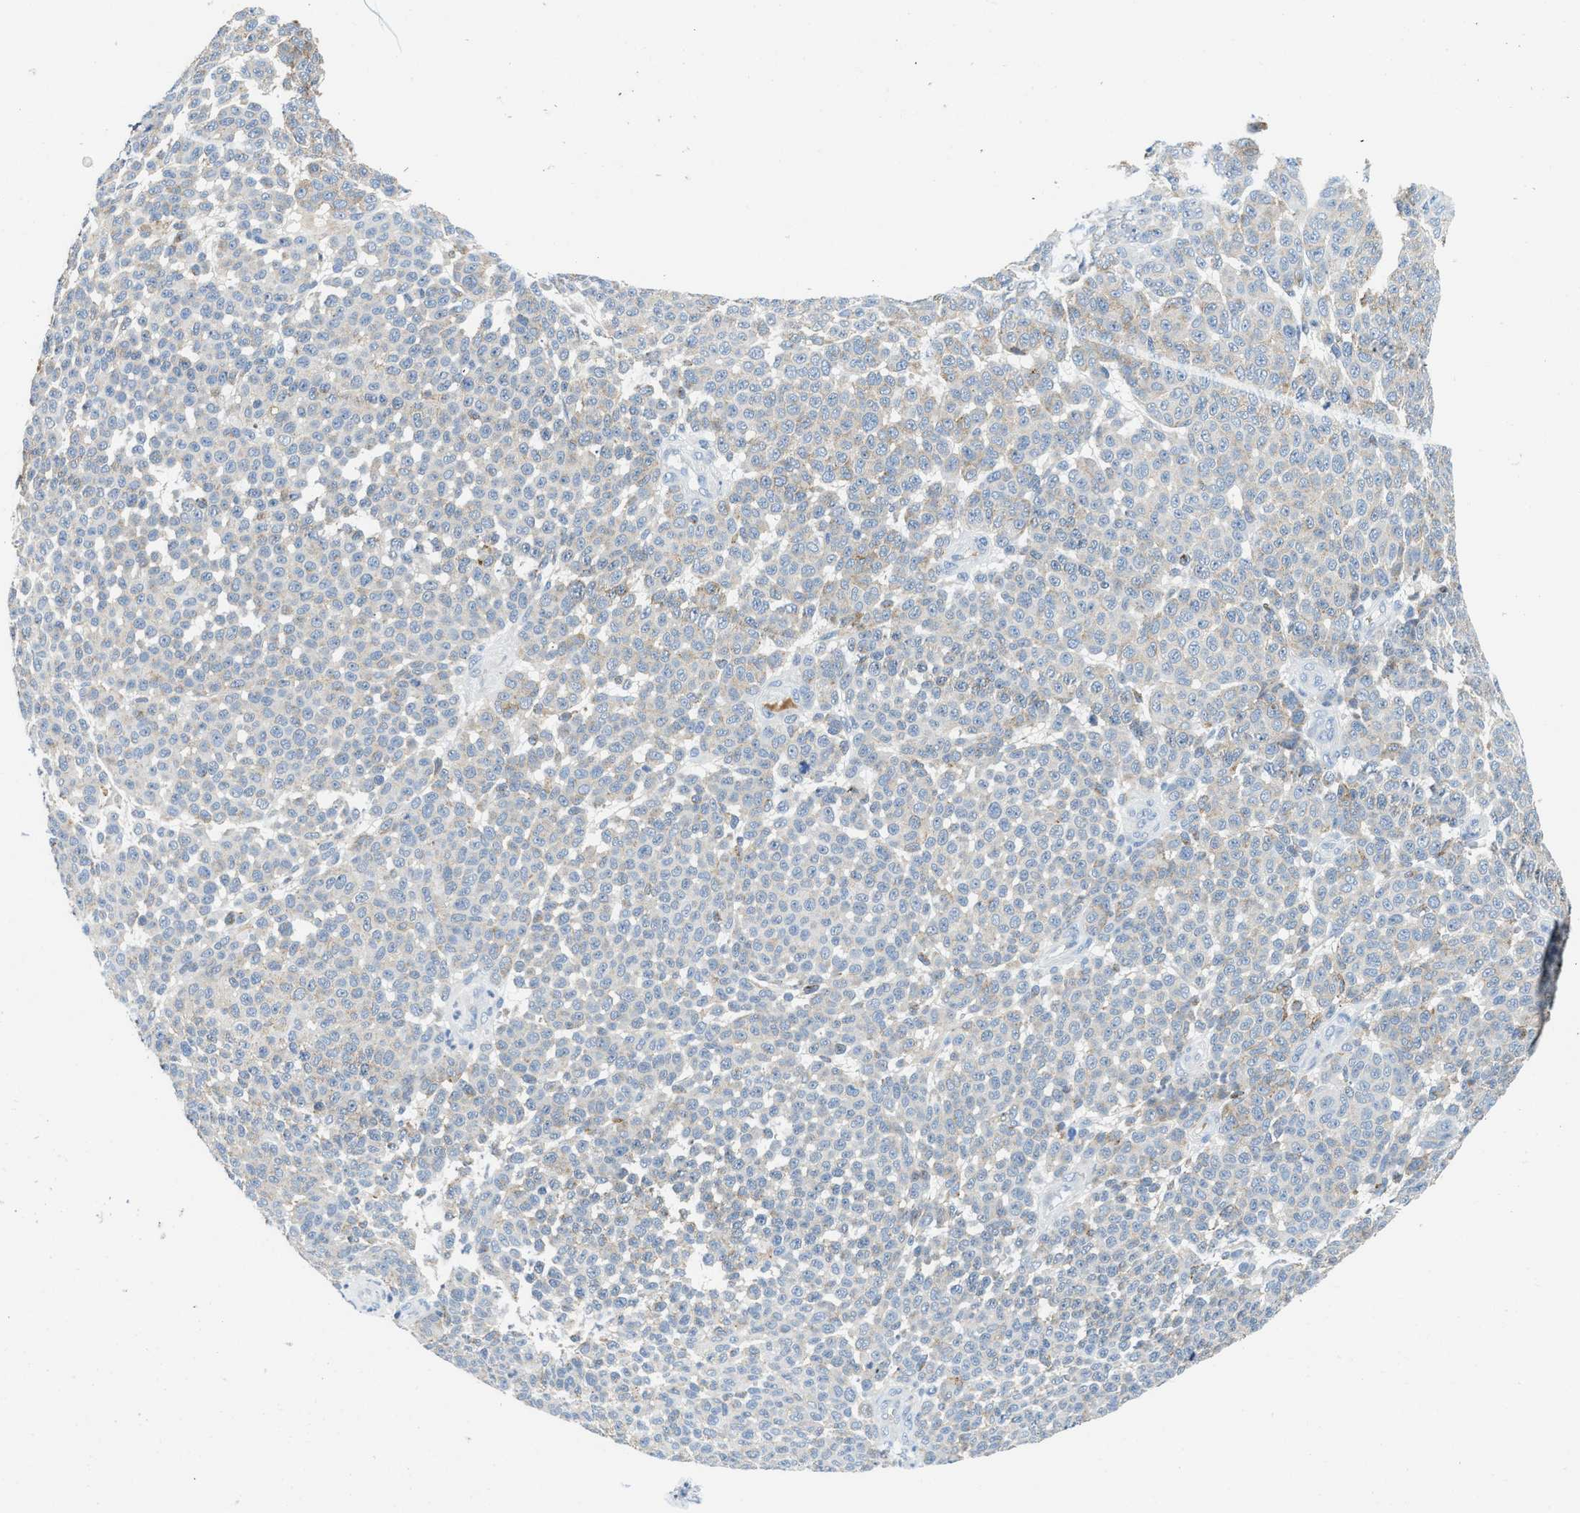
{"staining": {"intensity": "weak", "quantity": "<25%", "location": "cytoplasmic/membranous"}, "tissue": "melanoma", "cell_type": "Tumor cells", "image_type": "cancer", "snomed": [{"axis": "morphology", "description": "Malignant melanoma, NOS"}, {"axis": "topography", "description": "Skin"}], "caption": "Tumor cells are negative for protein expression in human malignant melanoma. The staining was performed using DAB (3,3'-diaminobenzidine) to visualize the protein expression in brown, while the nuclei were stained in blue with hematoxylin (Magnification: 20x).", "gene": "TSPAN3", "patient": {"sex": "male", "age": 59}}